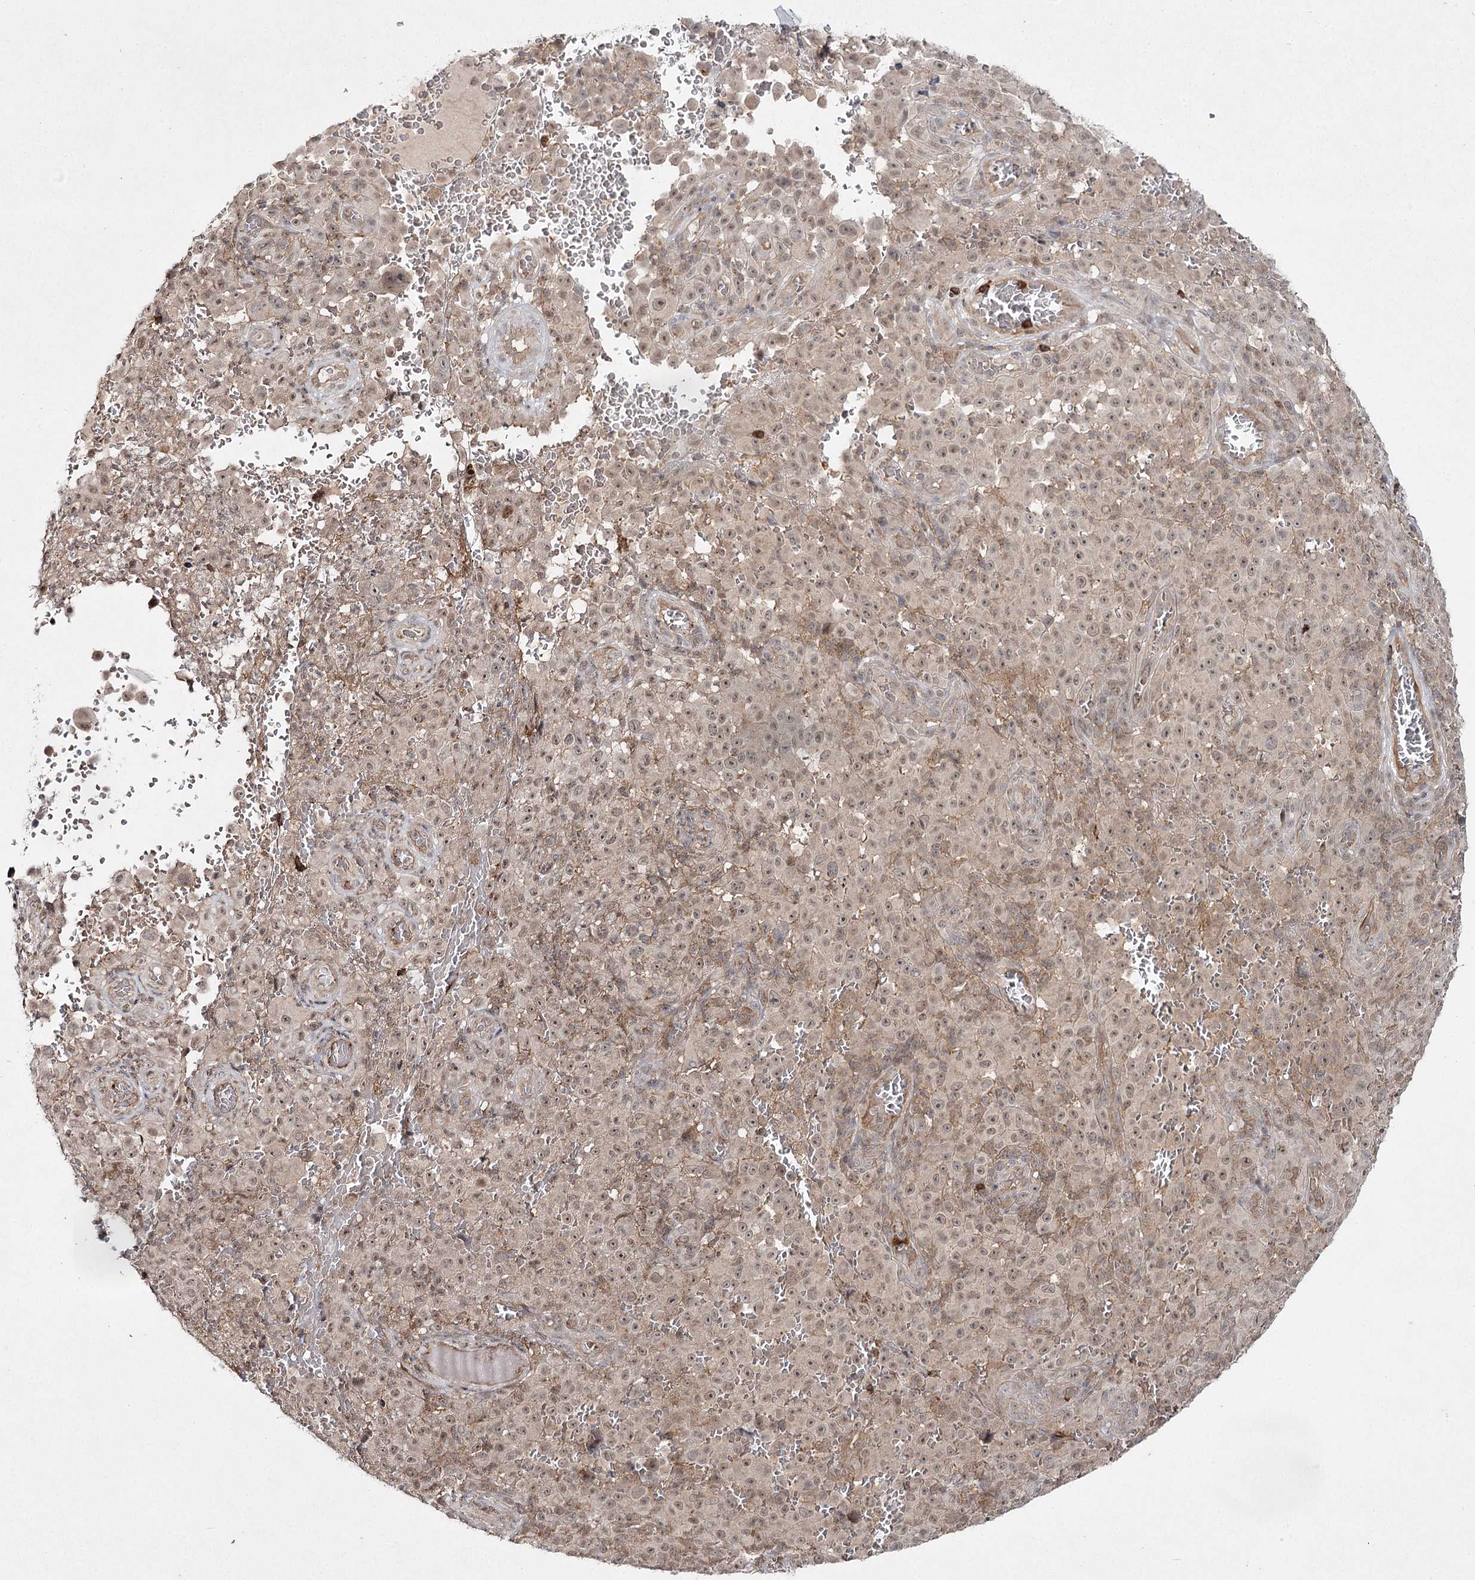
{"staining": {"intensity": "weak", "quantity": ">75%", "location": "nuclear"}, "tissue": "melanoma", "cell_type": "Tumor cells", "image_type": "cancer", "snomed": [{"axis": "morphology", "description": "Malignant melanoma, NOS"}, {"axis": "topography", "description": "Skin"}], "caption": "Weak nuclear staining is seen in about >75% of tumor cells in melanoma.", "gene": "WDR44", "patient": {"sex": "female", "age": 82}}